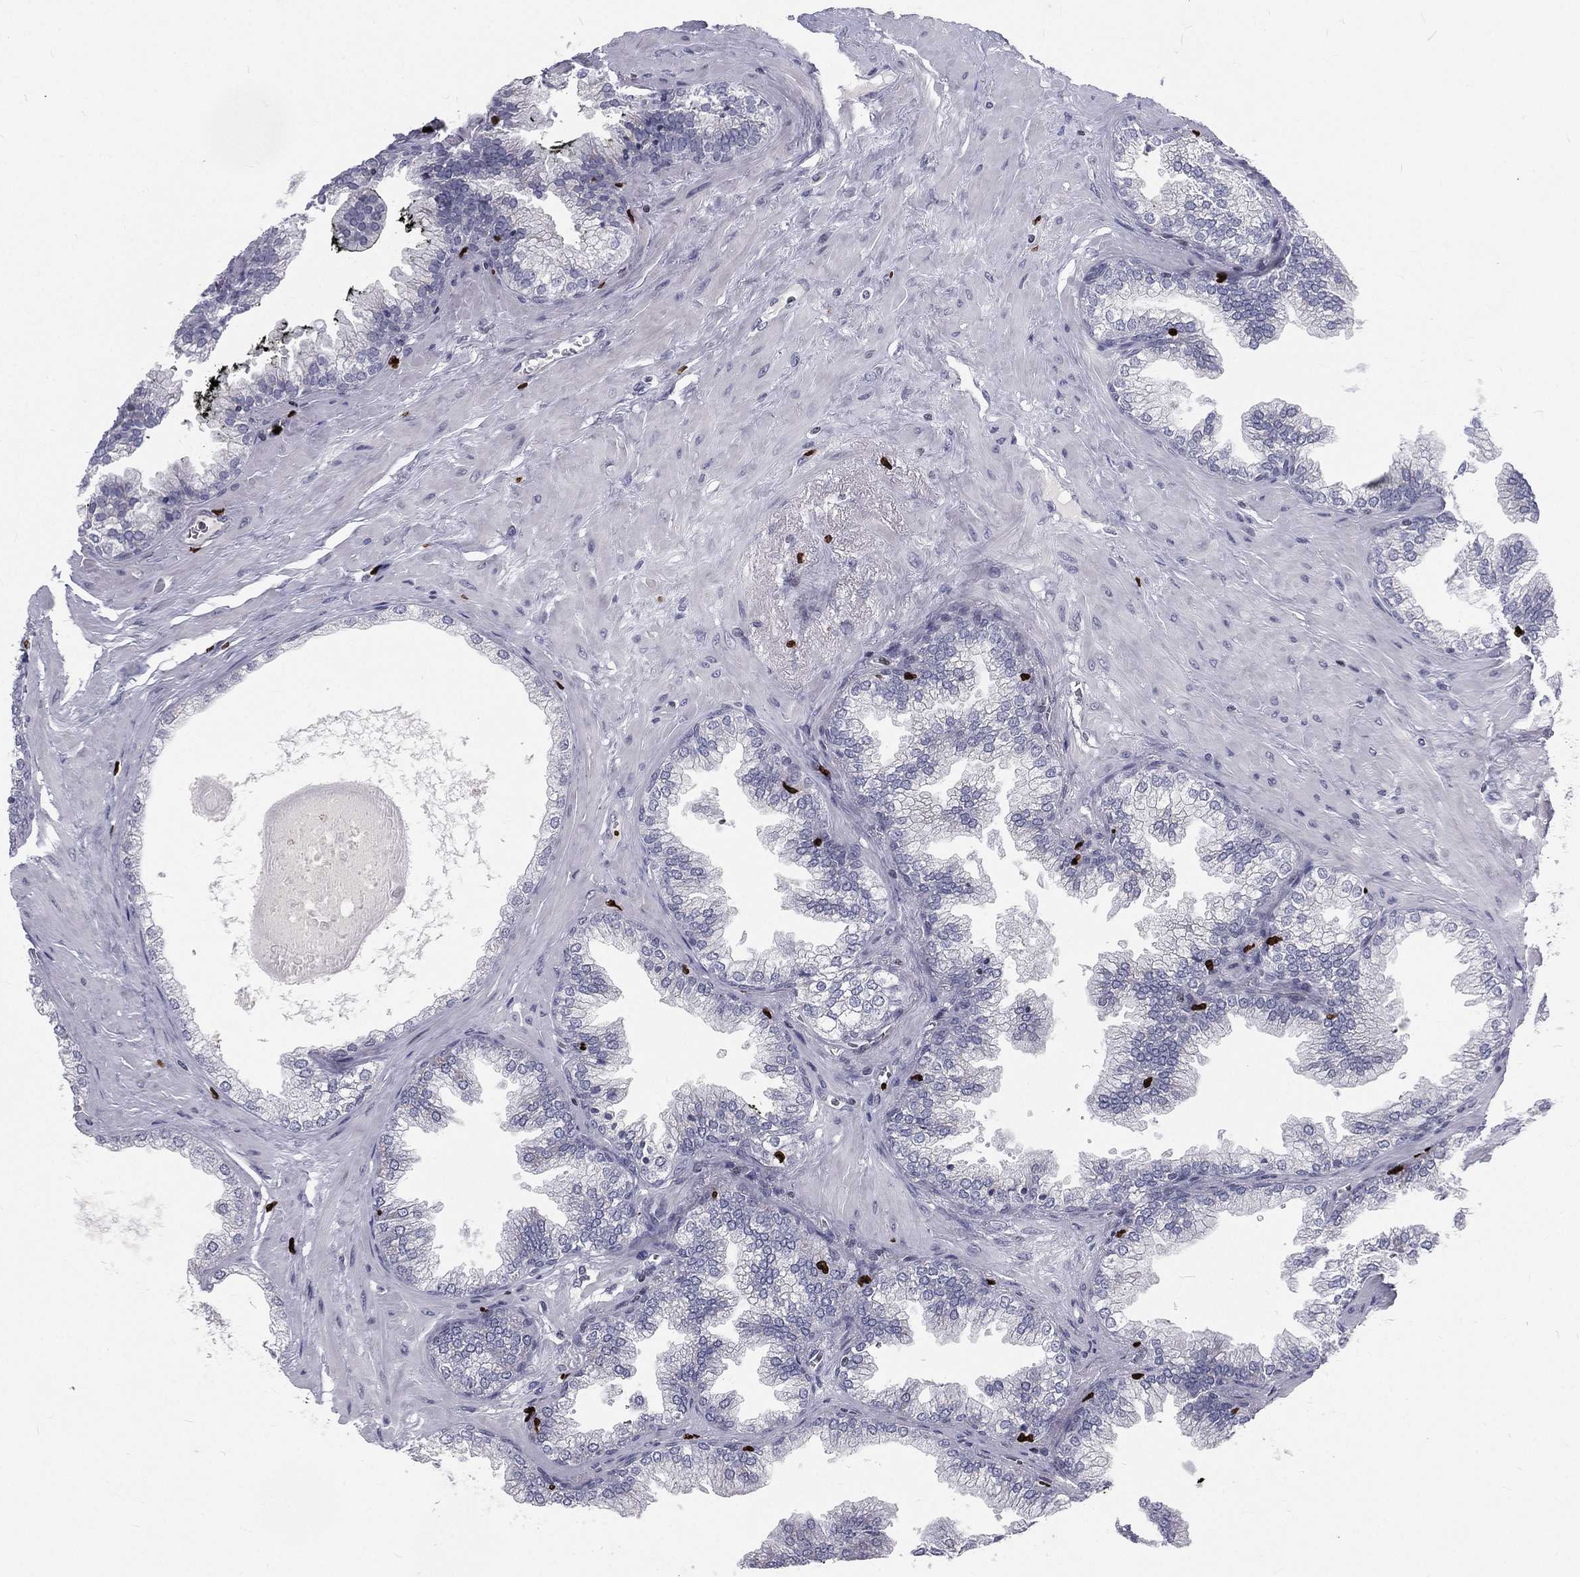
{"staining": {"intensity": "negative", "quantity": "none", "location": "none"}, "tissue": "prostate cancer", "cell_type": "Tumor cells", "image_type": "cancer", "snomed": [{"axis": "morphology", "description": "Adenocarcinoma, Low grade"}, {"axis": "topography", "description": "Prostate"}], "caption": "Prostate cancer (adenocarcinoma (low-grade)) stained for a protein using immunohistochemistry (IHC) displays no expression tumor cells.", "gene": "MNDA", "patient": {"sex": "male", "age": 72}}